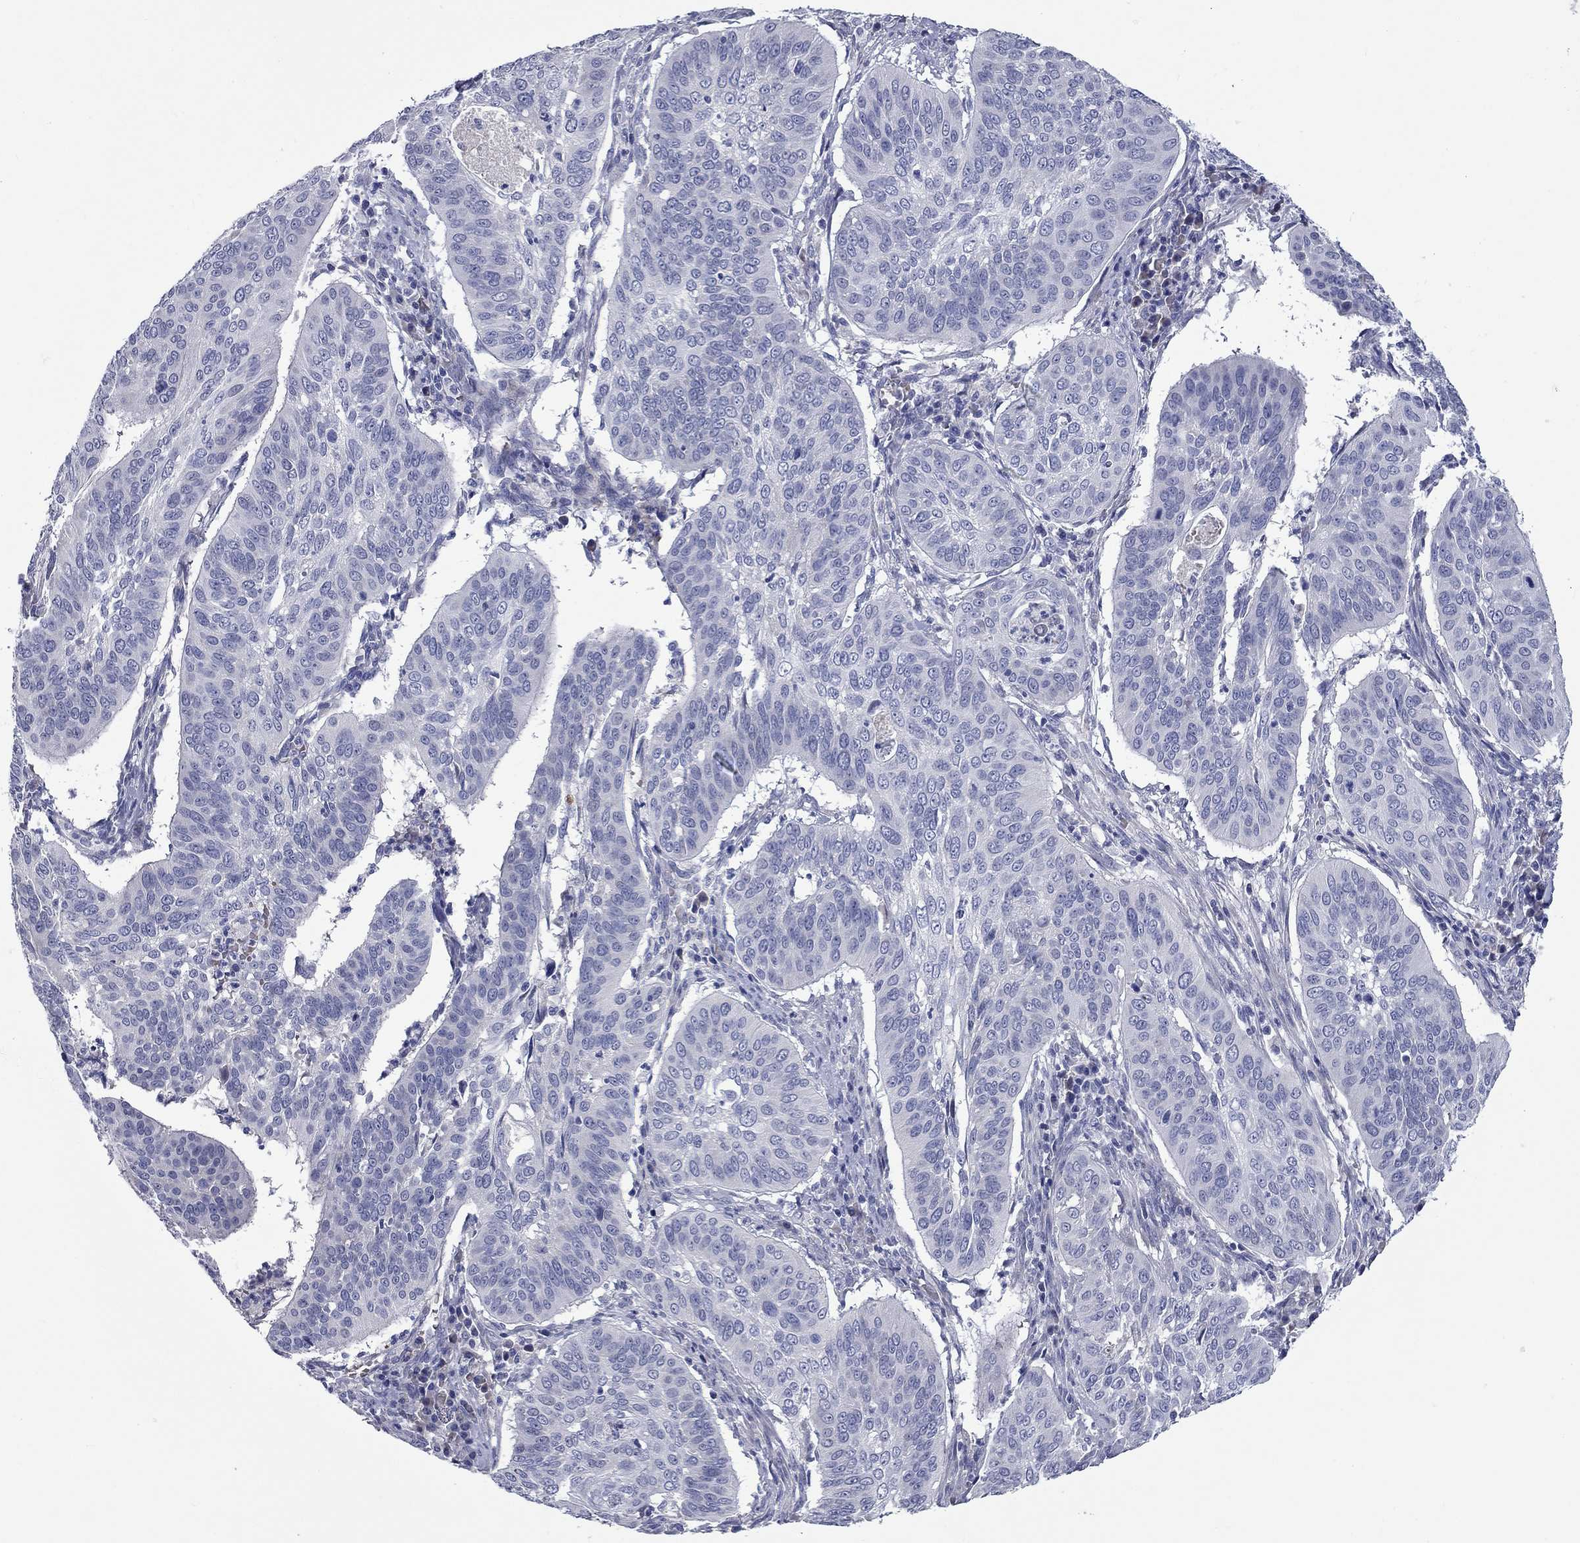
{"staining": {"intensity": "negative", "quantity": "none", "location": "none"}, "tissue": "cervical cancer", "cell_type": "Tumor cells", "image_type": "cancer", "snomed": [{"axis": "morphology", "description": "Normal tissue, NOS"}, {"axis": "morphology", "description": "Squamous cell carcinoma, NOS"}, {"axis": "topography", "description": "Cervix"}], "caption": "DAB (3,3'-diaminobenzidine) immunohistochemical staining of human cervical cancer shows no significant expression in tumor cells. Brightfield microscopy of immunohistochemistry stained with DAB (brown) and hematoxylin (blue), captured at high magnification.", "gene": "UNC119B", "patient": {"sex": "female", "age": 39}}